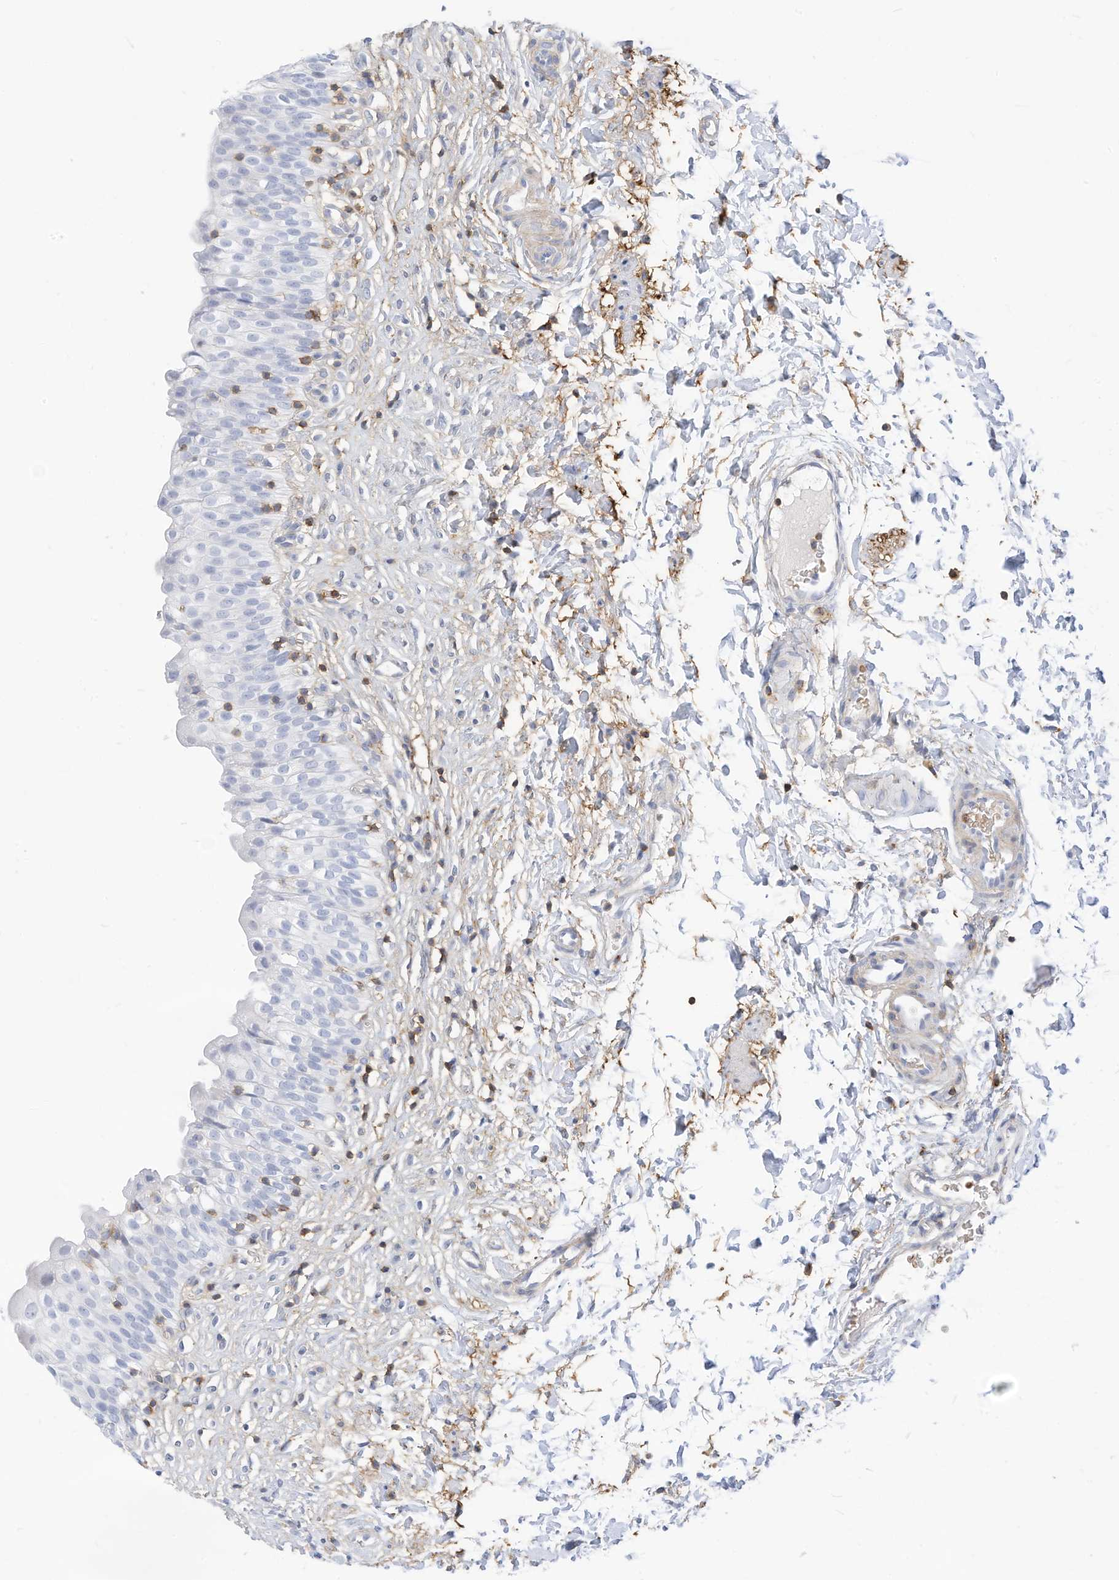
{"staining": {"intensity": "negative", "quantity": "none", "location": "none"}, "tissue": "urinary bladder", "cell_type": "Urothelial cells", "image_type": "normal", "snomed": [{"axis": "morphology", "description": "Normal tissue, NOS"}, {"axis": "topography", "description": "Urinary bladder"}], "caption": "Immunohistochemical staining of unremarkable human urinary bladder reveals no significant staining in urothelial cells.", "gene": "TXNDC9", "patient": {"sex": "male", "age": 55}}